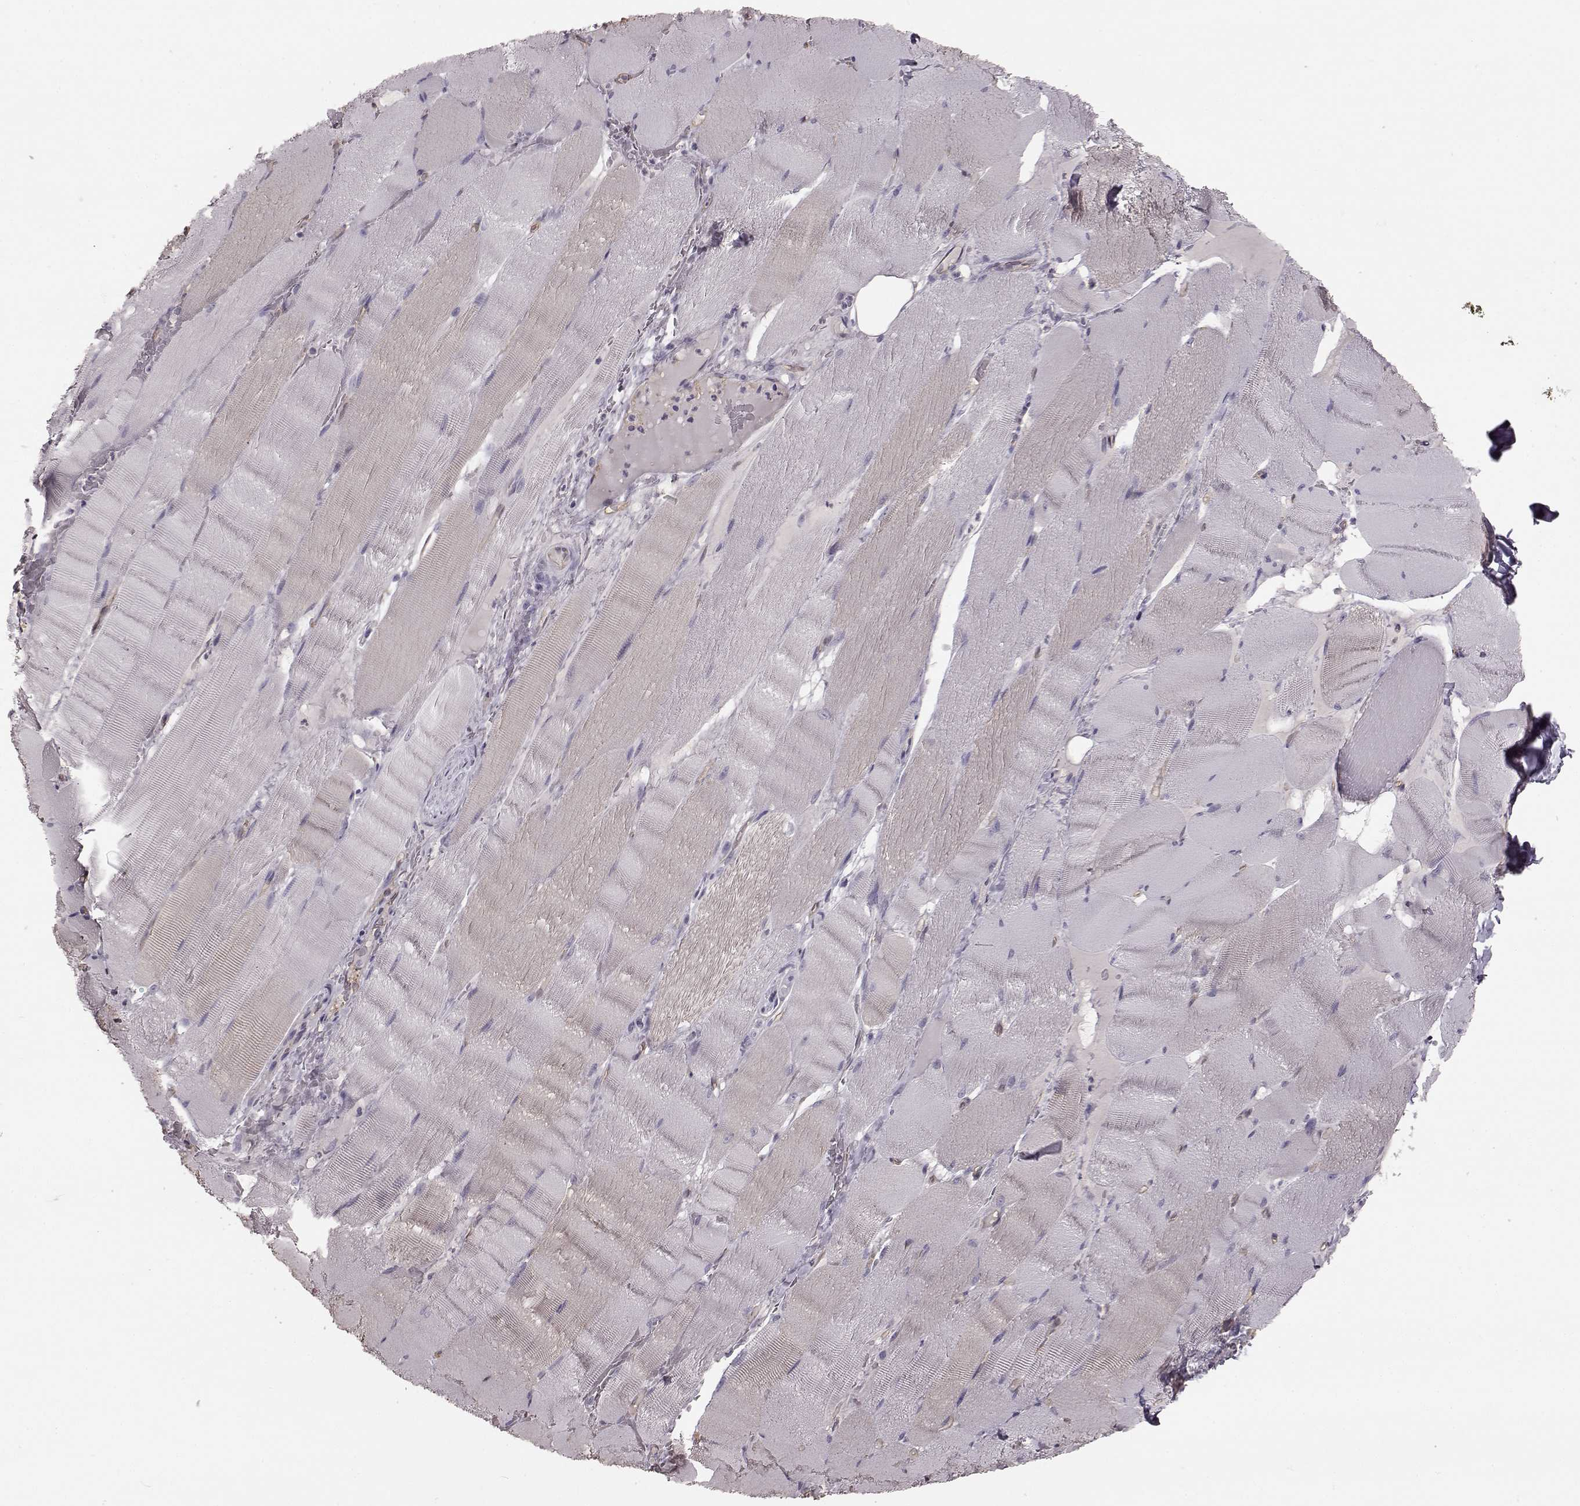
{"staining": {"intensity": "negative", "quantity": "none", "location": "none"}, "tissue": "skeletal muscle", "cell_type": "Myocytes", "image_type": "normal", "snomed": [{"axis": "morphology", "description": "Normal tissue, NOS"}, {"axis": "topography", "description": "Skeletal muscle"}], "caption": "IHC photomicrograph of unremarkable skeletal muscle: human skeletal muscle stained with DAB exhibits no significant protein positivity in myocytes. (DAB (3,3'-diaminobenzidine) IHC visualized using brightfield microscopy, high magnification).", "gene": "EIF4E1B", "patient": {"sex": "male", "age": 56}}